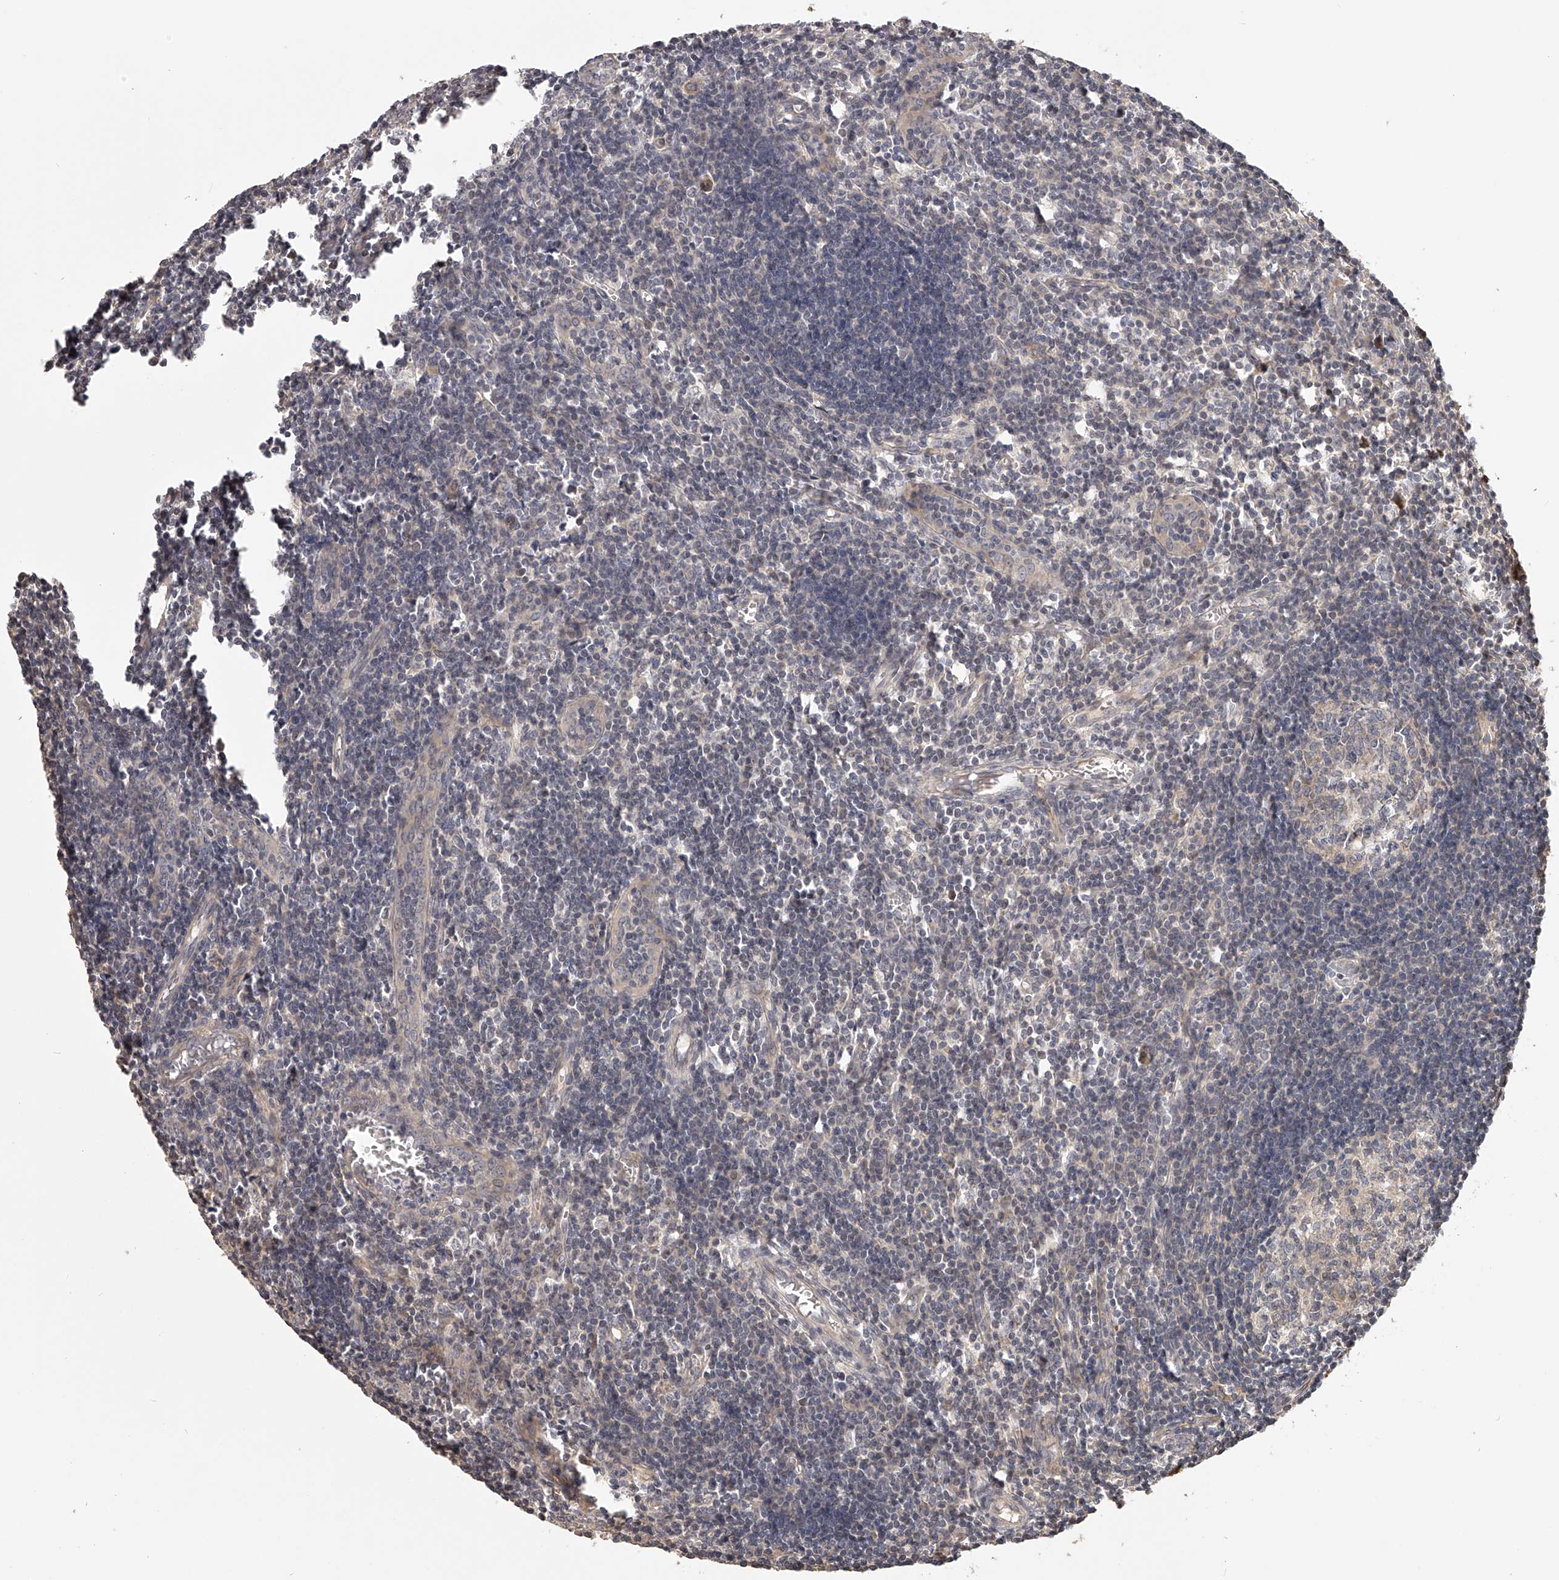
{"staining": {"intensity": "weak", "quantity": ">75%", "location": "cytoplasmic/membranous"}, "tissue": "lymph node", "cell_type": "Germinal center cells", "image_type": "normal", "snomed": [{"axis": "morphology", "description": "Normal tissue, NOS"}, {"axis": "morphology", "description": "Malignant melanoma, Metastatic site"}, {"axis": "topography", "description": "Lymph node"}], "caption": "This image exhibits normal lymph node stained with IHC to label a protein in brown. The cytoplasmic/membranous of germinal center cells show weak positivity for the protein. Nuclei are counter-stained blue.", "gene": "ZNF582", "patient": {"sex": "male", "age": 41}}